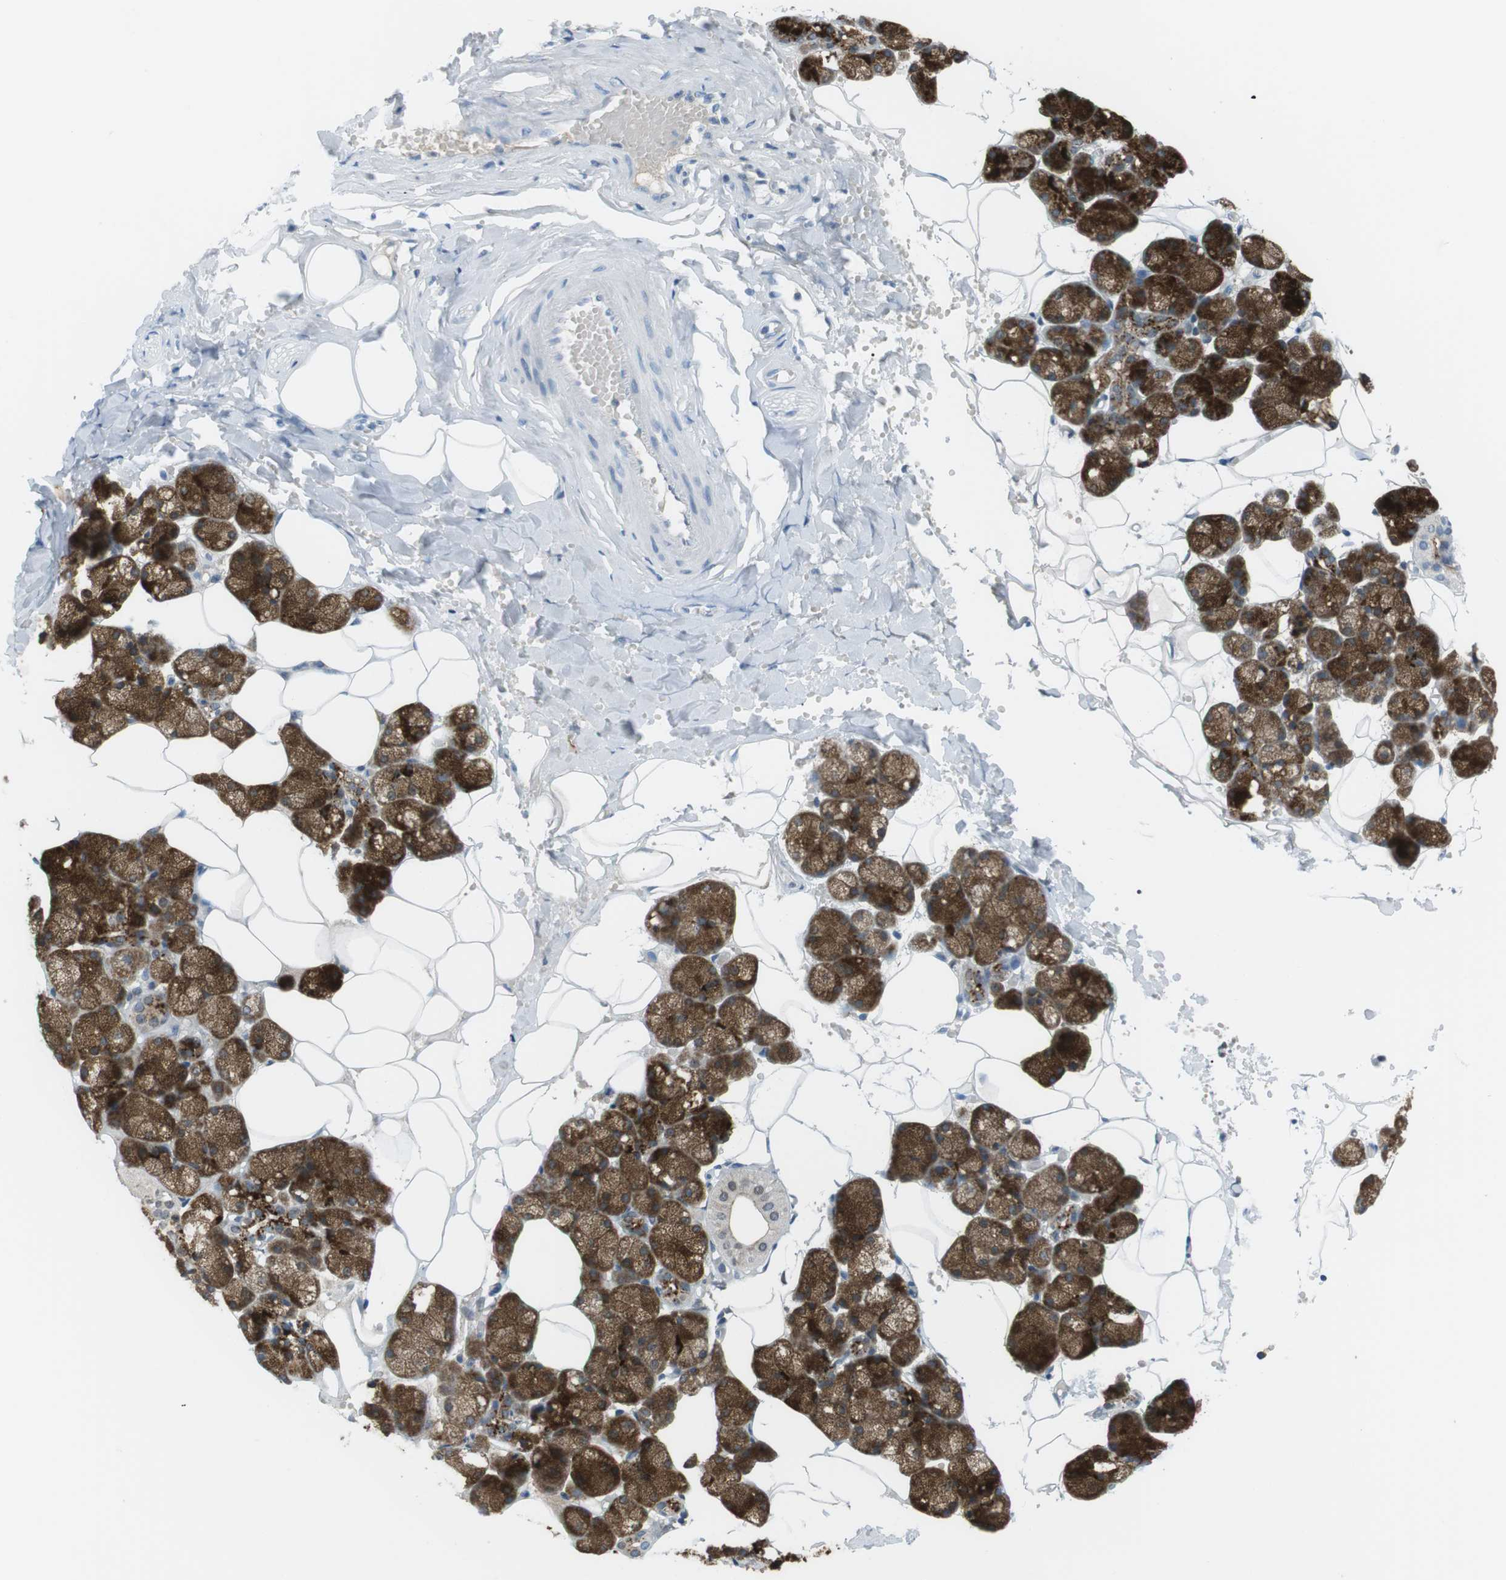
{"staining": {"intensity": "strong", "quantity": ">75%", "location": "cytoplasmic/membranous"}, "tissue": "salivary gland", "cell_type": "Glandular cells", "image_type": "normal", "snomed": [{"axis": "morphology", "description": "Normal tissue, NOS"}, {"axis": "topography", "description": "Salivary gland"}], "caption": "High-power microscopy captured an IHC histopathology image of unremarkable salivary gland, revealing strong cytoplasmic/membranous expression in approximately >75% of glandular cells. Using DAB (3,3'-diaminobenzidine) (brown) and hematoxylin (blue) stains, captured at high magnification using brightfield microscopy.", "gene": "AZGP1", "patient": {"sex": "male", "age": 62}}